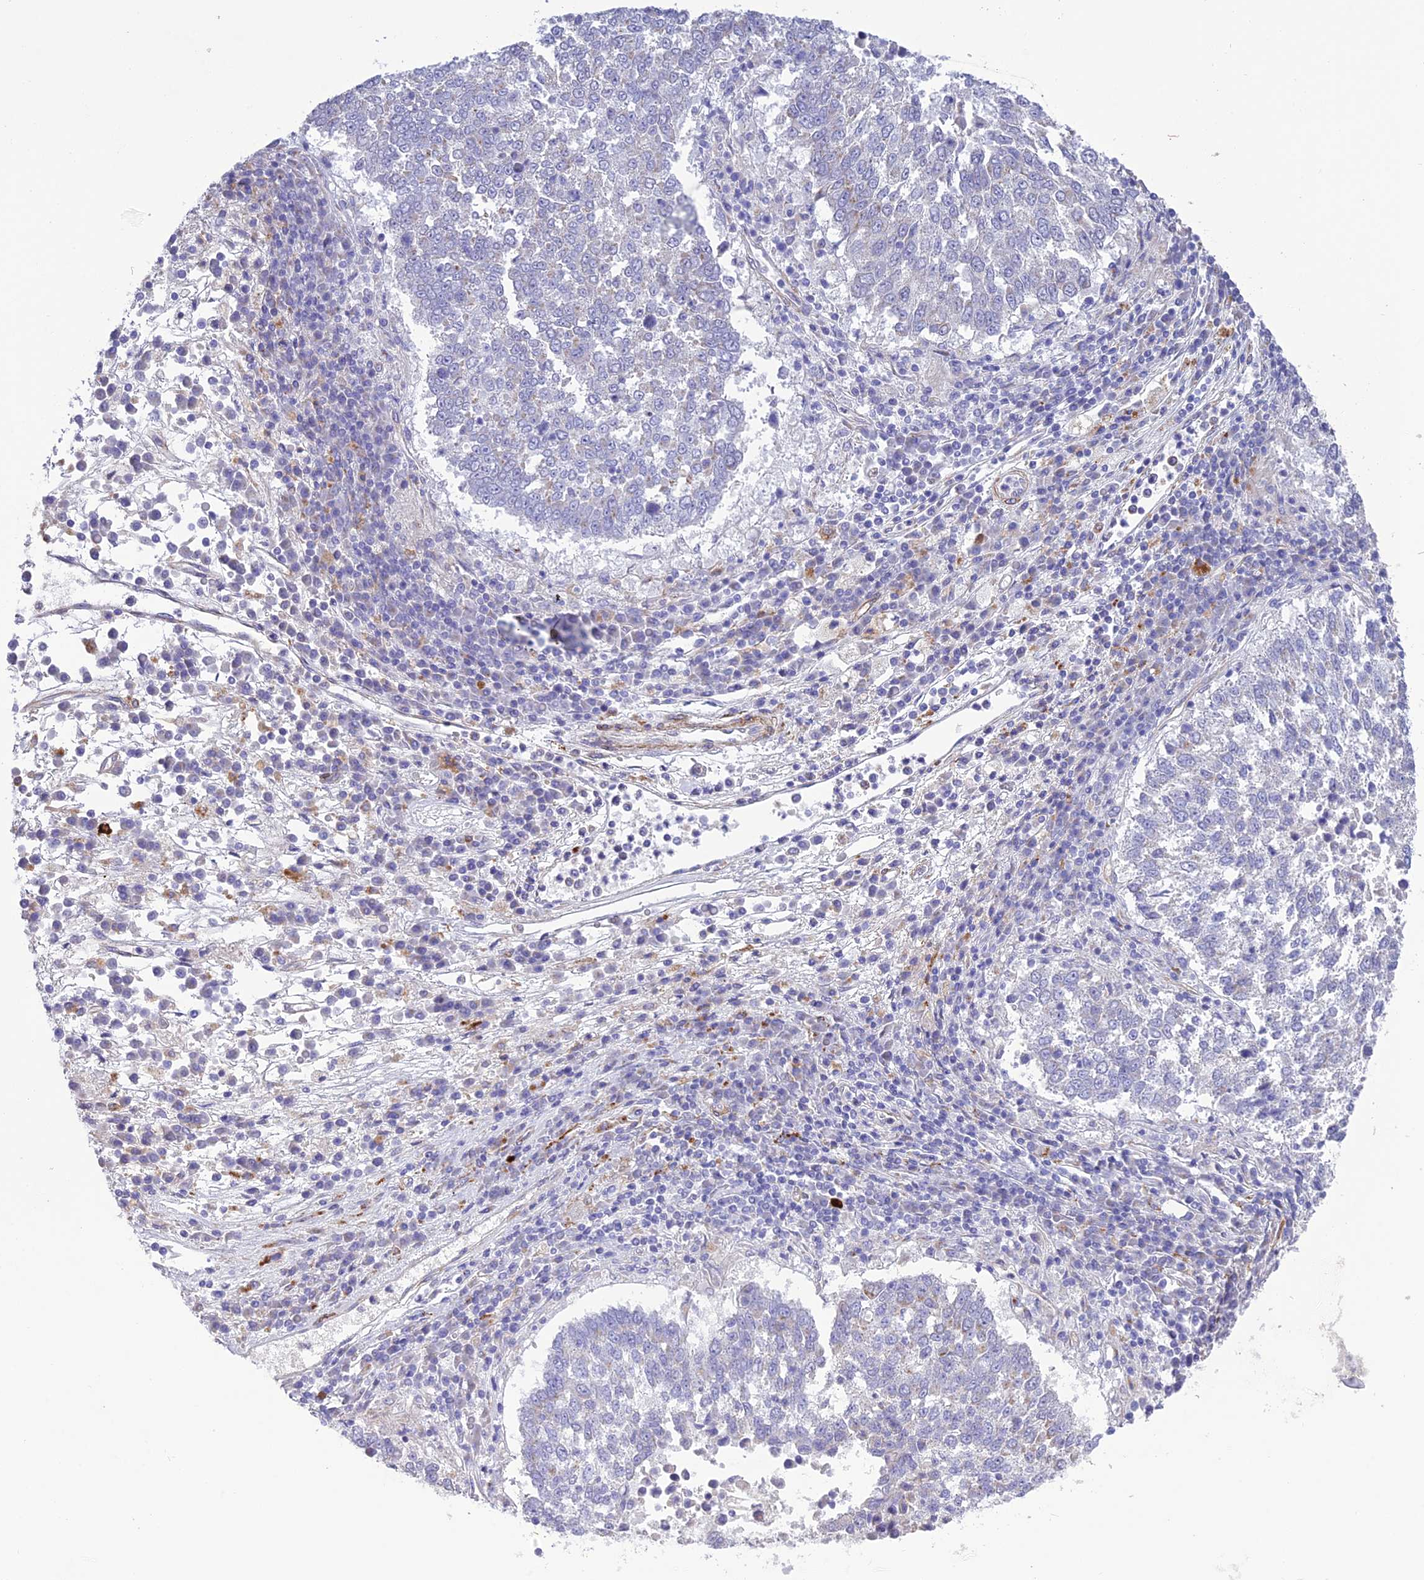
{"staining": {"intensity": "negative", "quantity": "none", "location": "none"}, "tissue": "lung cancer", "cell_type": "Tumor cells", "image_type": "cancer", "snomed": [{"axis": "morphology", "description": "Squamous cell carcinoma, NOS"}, {"axis": "topography", "description": "Lung"}], "caption": "Human lung cancer (squamous cell carcinoma) stained for a protein using IHC demonstrates no expression in tumor cells.", "gene": "TNS1", "patient": {"sex": "male", "age": 73}}